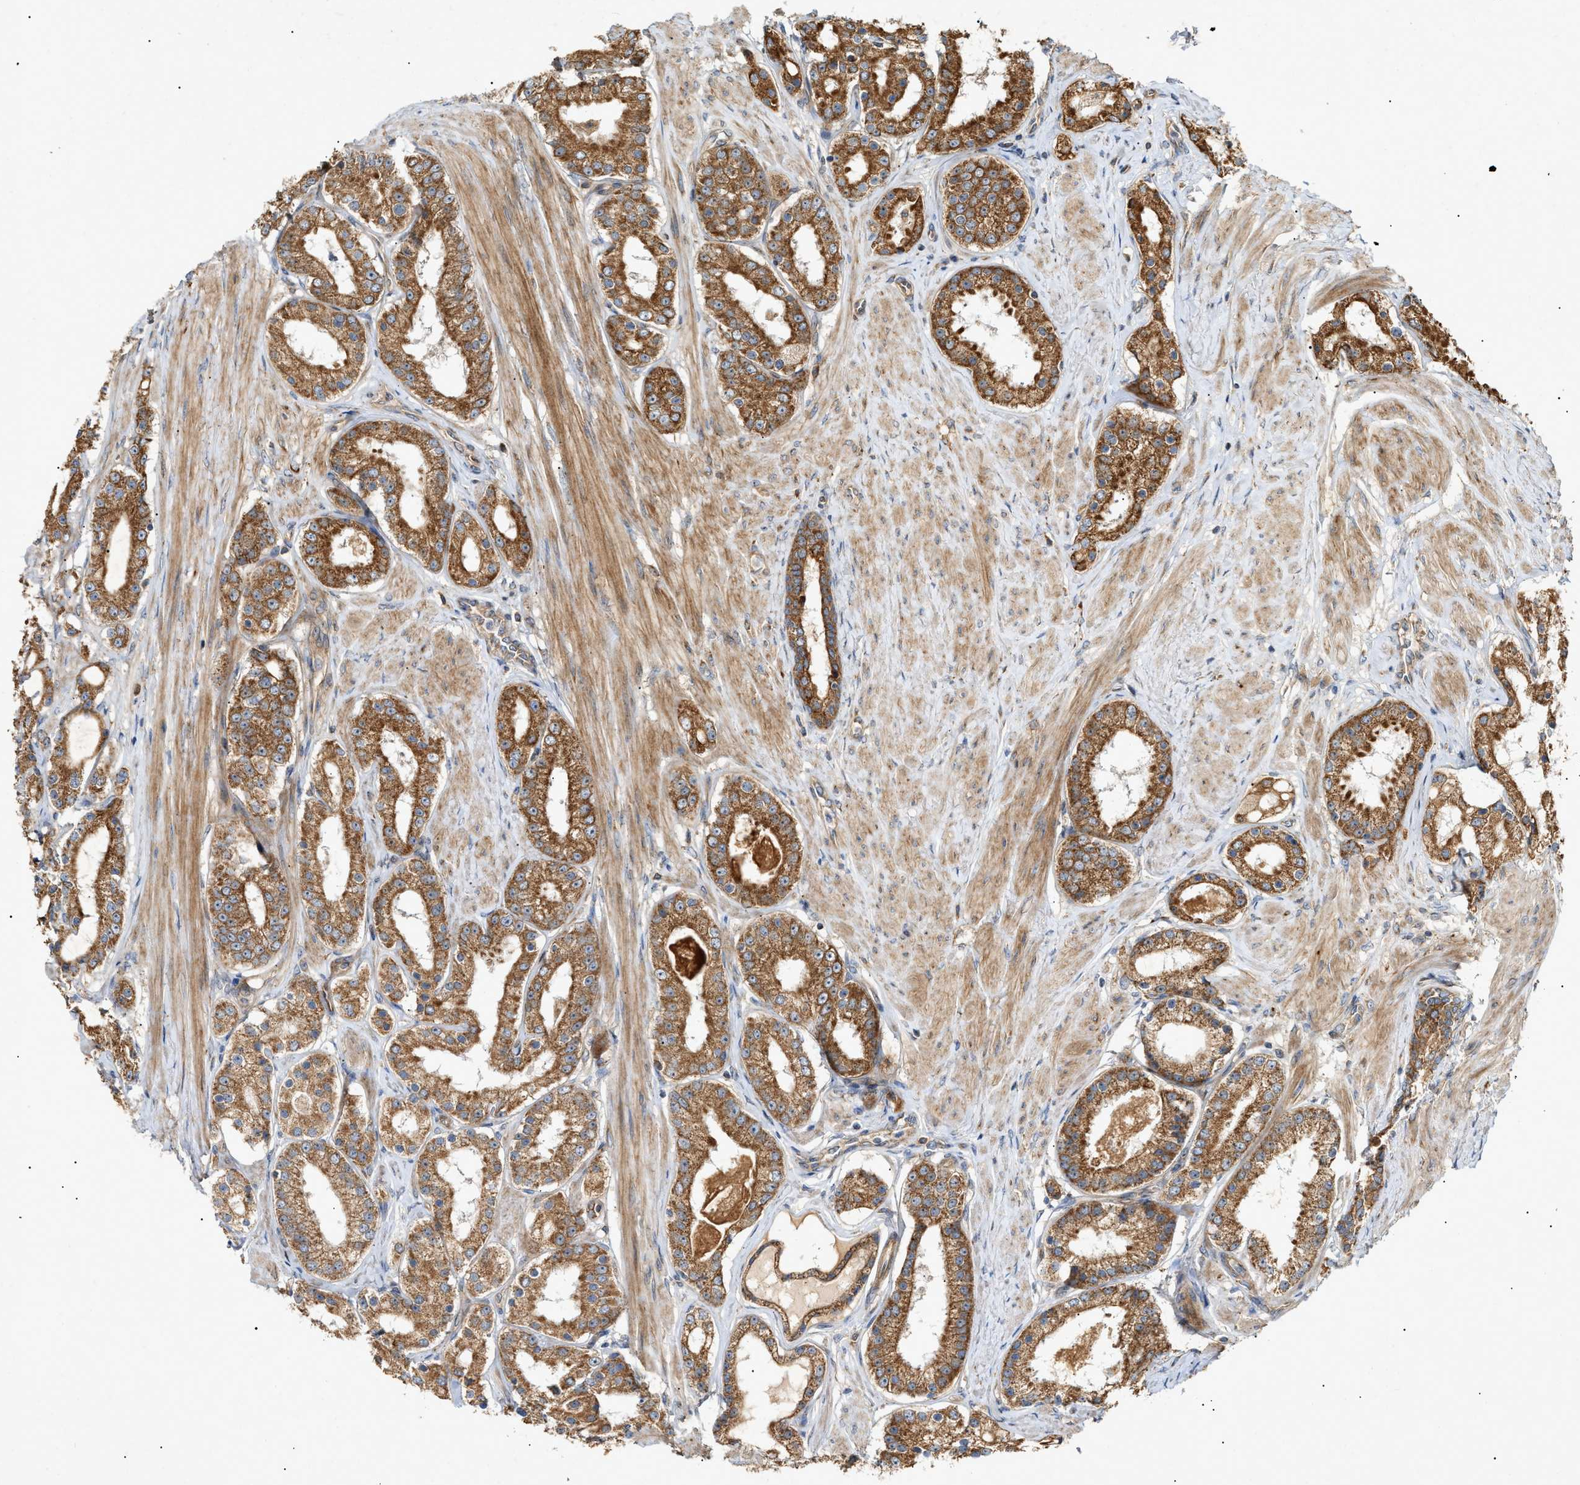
{"staining": {"intensity": "strong", "quantity": ">75%", "location": "cytoplasmic/membranous"}, "tissue": "prostate cancer", "cell_type": "Tumor cells", "image_type": "cancer", "snomed": [{"axis": "morphology", "description": "Adenocarcinoma, Low grade"}, {"axis": "topography", "description": "Prostate"}], "caption": "Protein staining exhibits strong cytoplasmic/membranous positivity in approximately >75% of tumor cells in prostate cancer.", "gene": "MTCH1", "patient": {"sex": "male", "age": 63}}